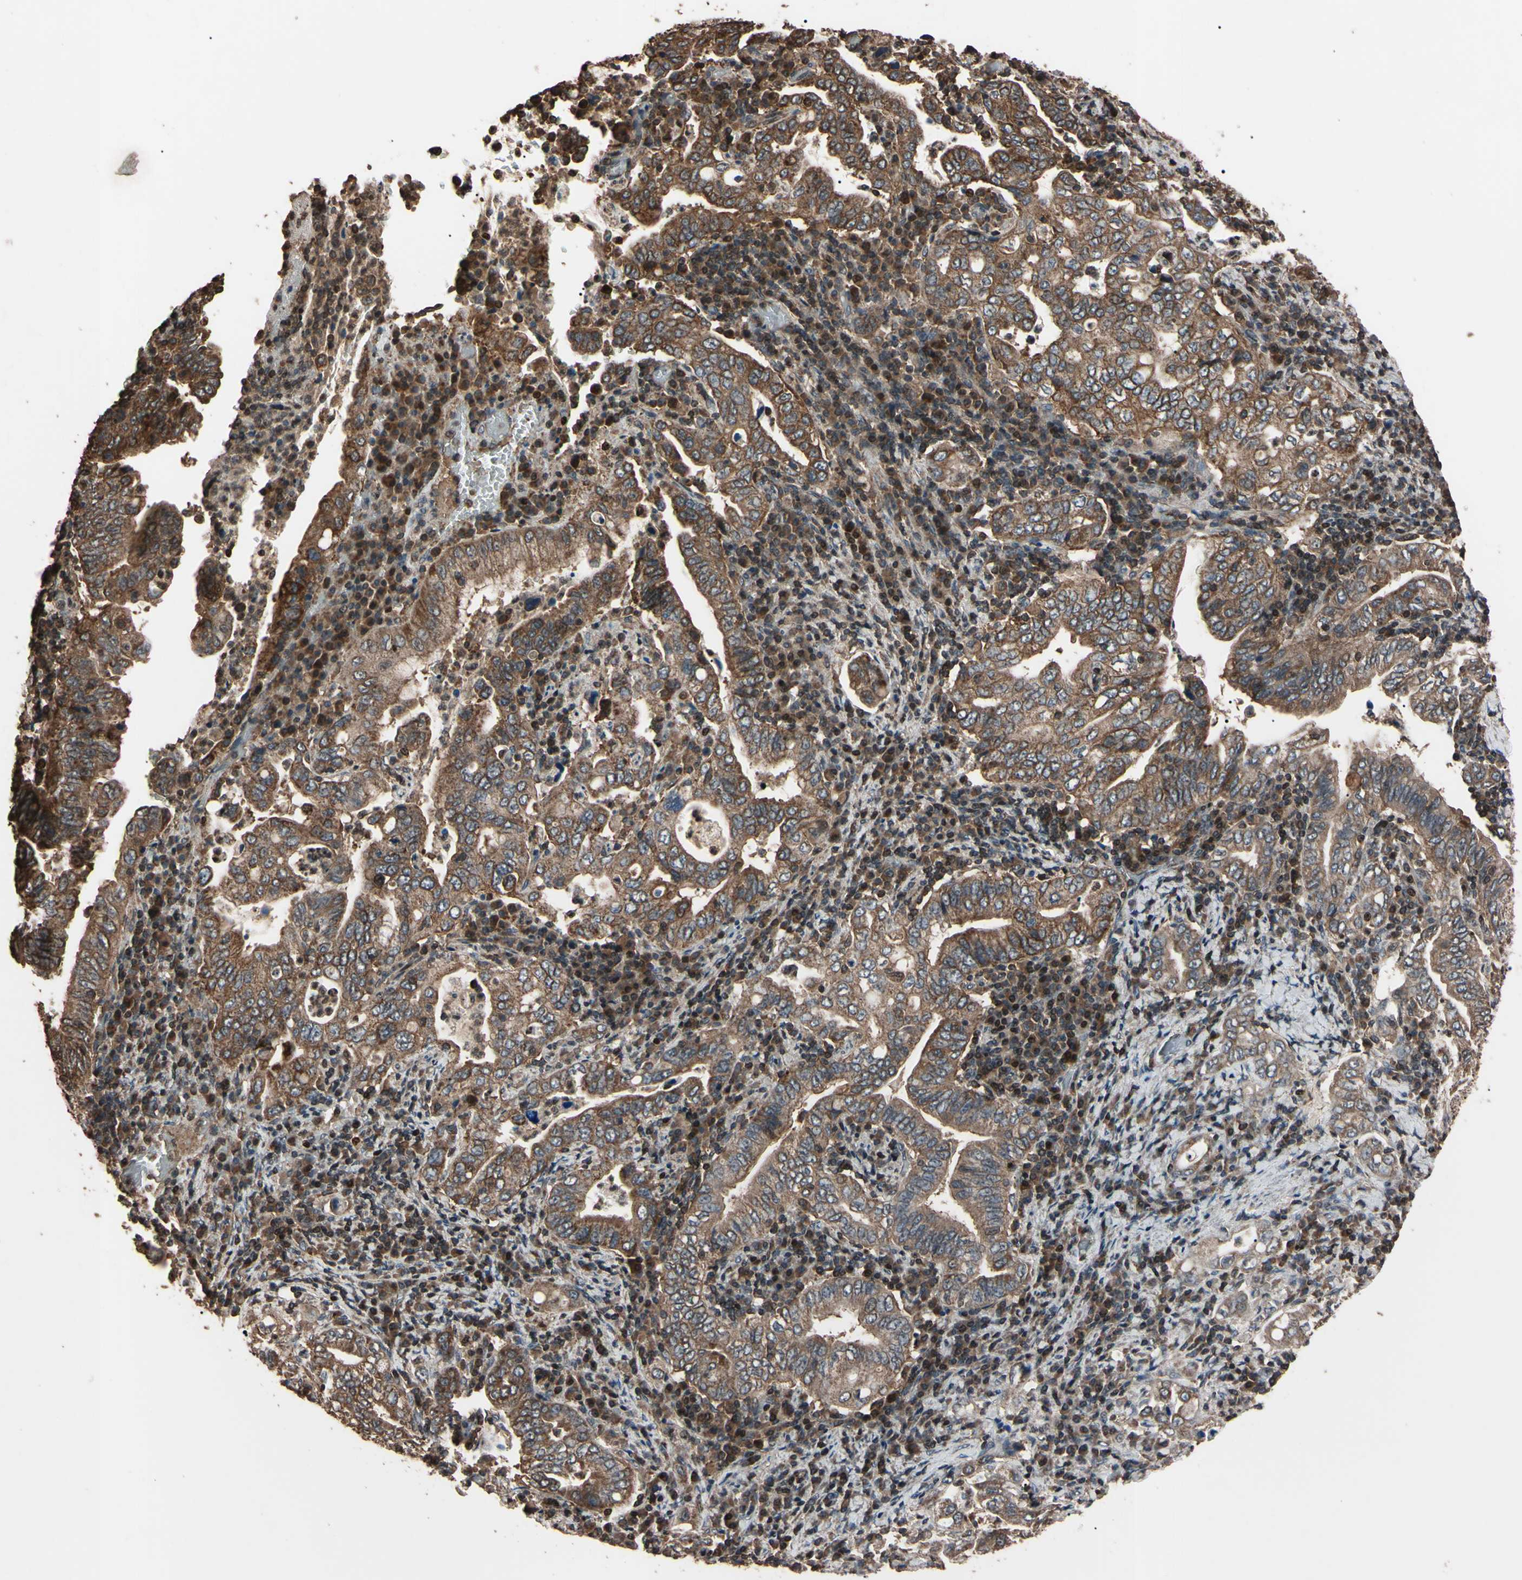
{"staining": {"intensity": "weak", "quantity": ">75%", "location": "cytoplasmic/membranous"}, "tissue": "stomach cancer", "cell_type": "Tumor cells", "image_type": "cancer", "snomed": [{"axis": "morphology", "description": "Normal tissue, NOS"}, {"axis": "morphology", "description": "Adenocarcinoma, NOS"}, {"axis": "topography", "description": "Esophagus"}, {"axis": "topography", "description": "Stomach, upper"}, {"axis": "topography", "description": "Peripheral nerve tissue"}], "caption": "A high-resolution histopathology image shows IHC staining of adenocarcinoma (stomach), which displays weak cytoplasmic/membranous expression in approximately >75% of tumor cells.", "gene": "TNFRSF1A", "patient": {"sex": "male", "age": 62}}